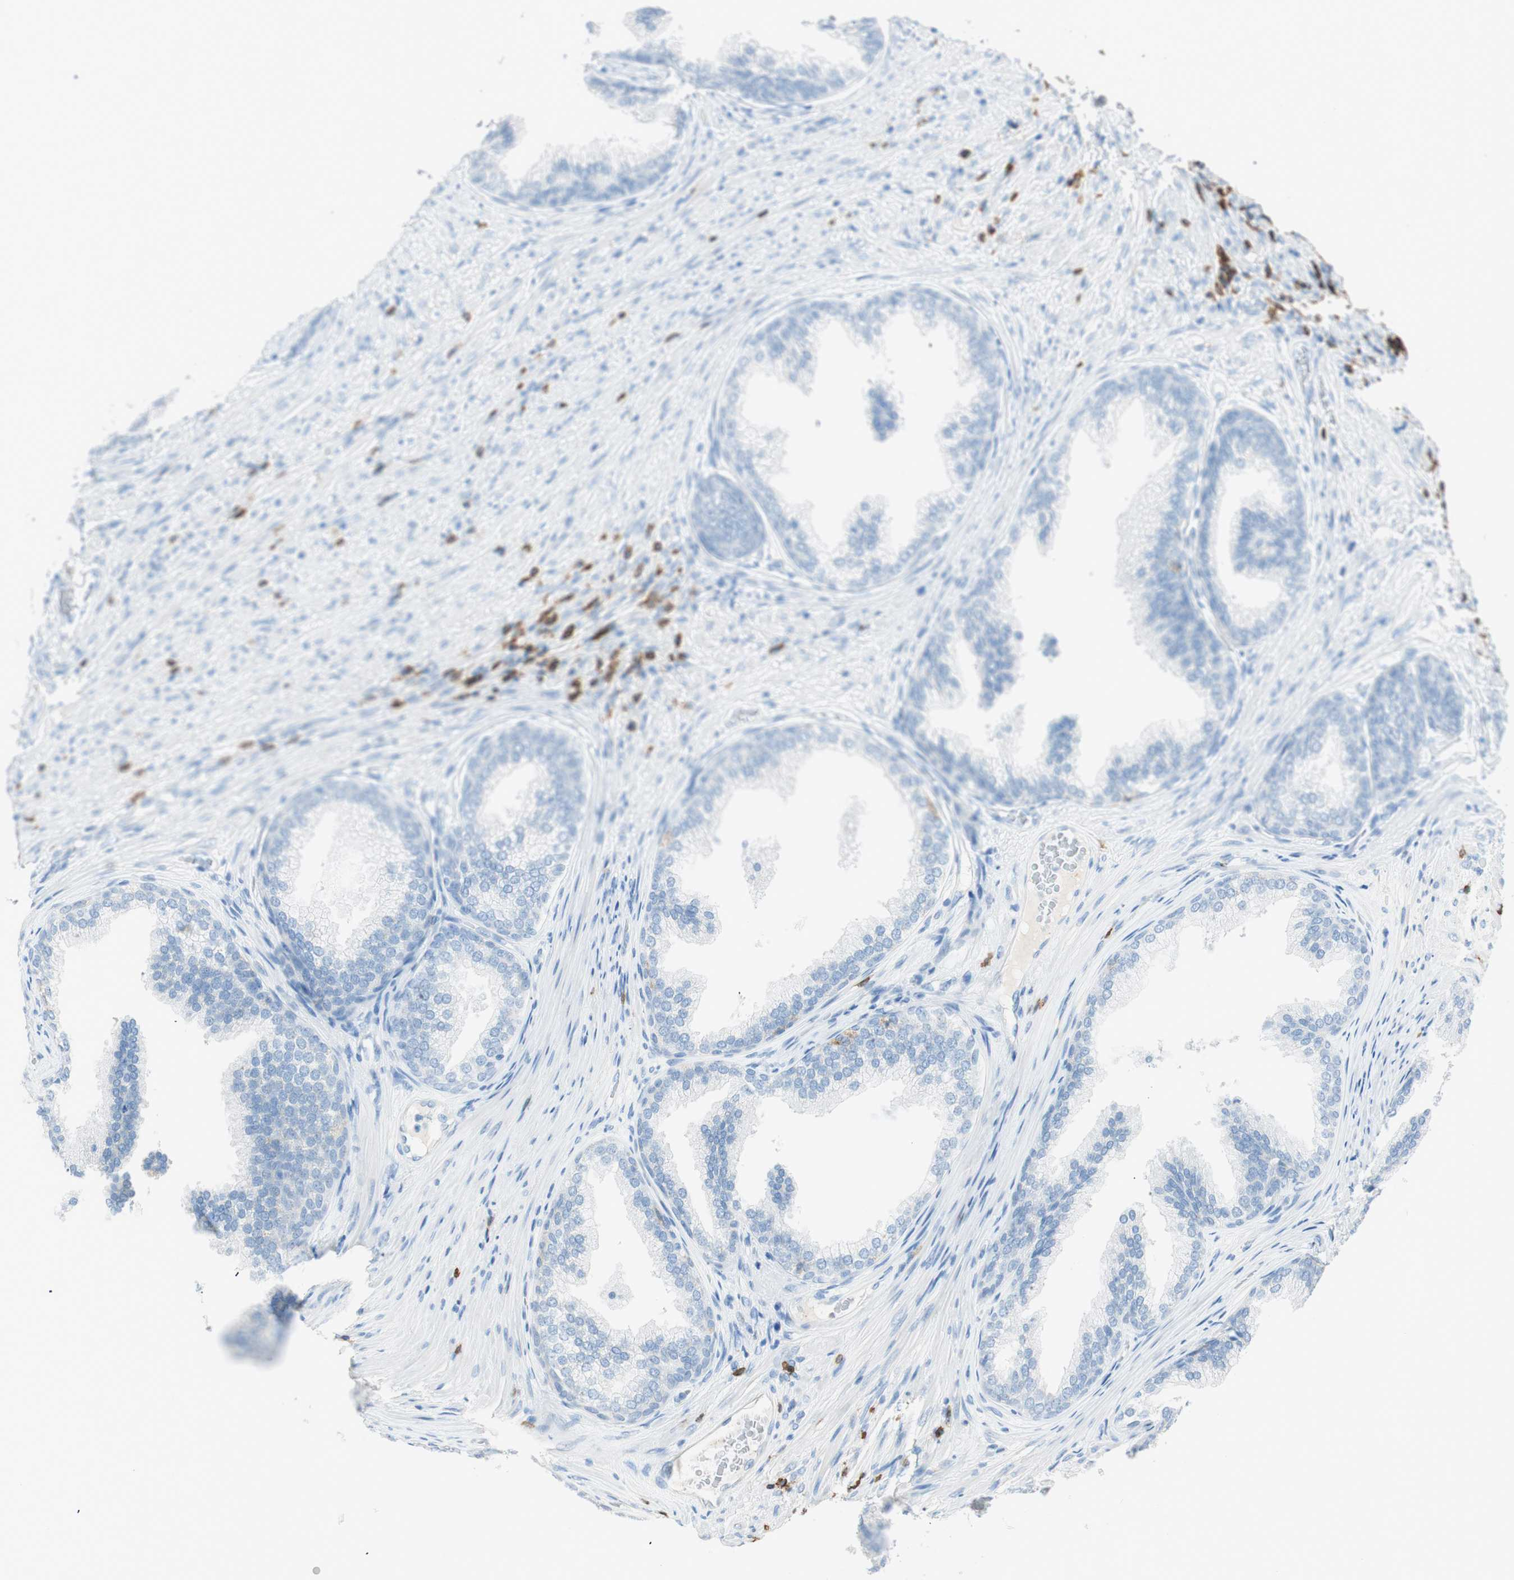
{"staining": {"intensity": "negative", "quantity": "none", "location": "none"}, "tissue": "prostate", "cell_type": "Glandular cells", "image_type": "normal", "snomed": [{"axis": "morphology", "description": "Normal tissue, NOS"}, {"axis": "topography", "description": "Prostate"}], "caption": "This is an IHC histopathology image of unremarkable human prostate. There is no positivity in glandular cells.", "gene": "TNFRSF13C", "patient": {"sex": "male", "age": 76}}